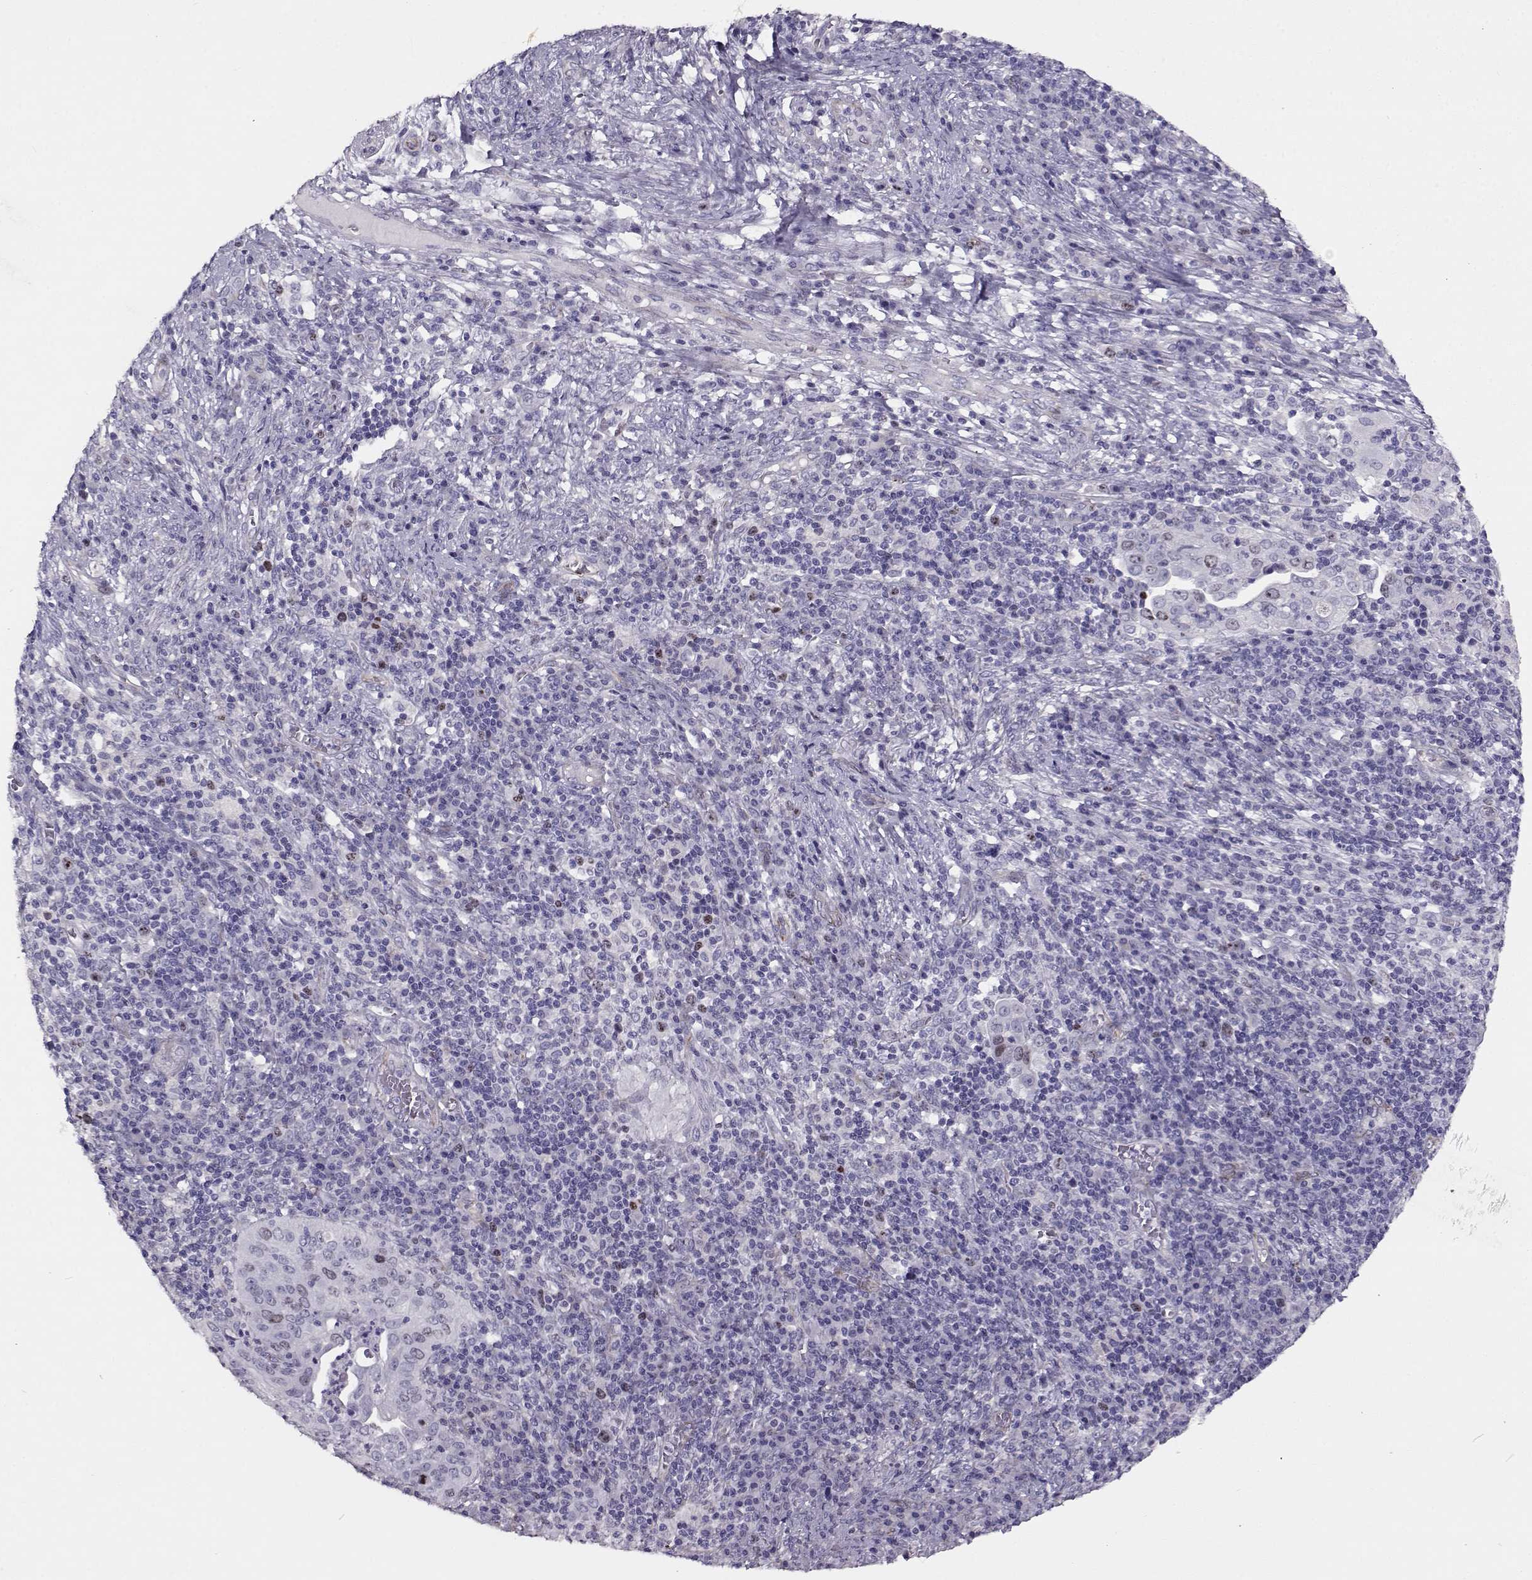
{"staining": {"intensity": "weak", "quantity": "<25%", "location": "nuclear"}, "tissue": "cervical cancer", "cell_type": "Tumor cells", "image_type": "cancer", "snomed": [{"axis": "morphology", "description": "Squamous cell carcinoma, NOS"}, {"axis": "topography", "description": "Cervix"}], "caption": "The immunohistochemistry photomicrograph has no significant positivity in tumor cells of cervical cancer tissue. (DAB immunohistochemistry, high magnification).", "gene": "NPW", "patient": {"sex": "female", "age": 39}}